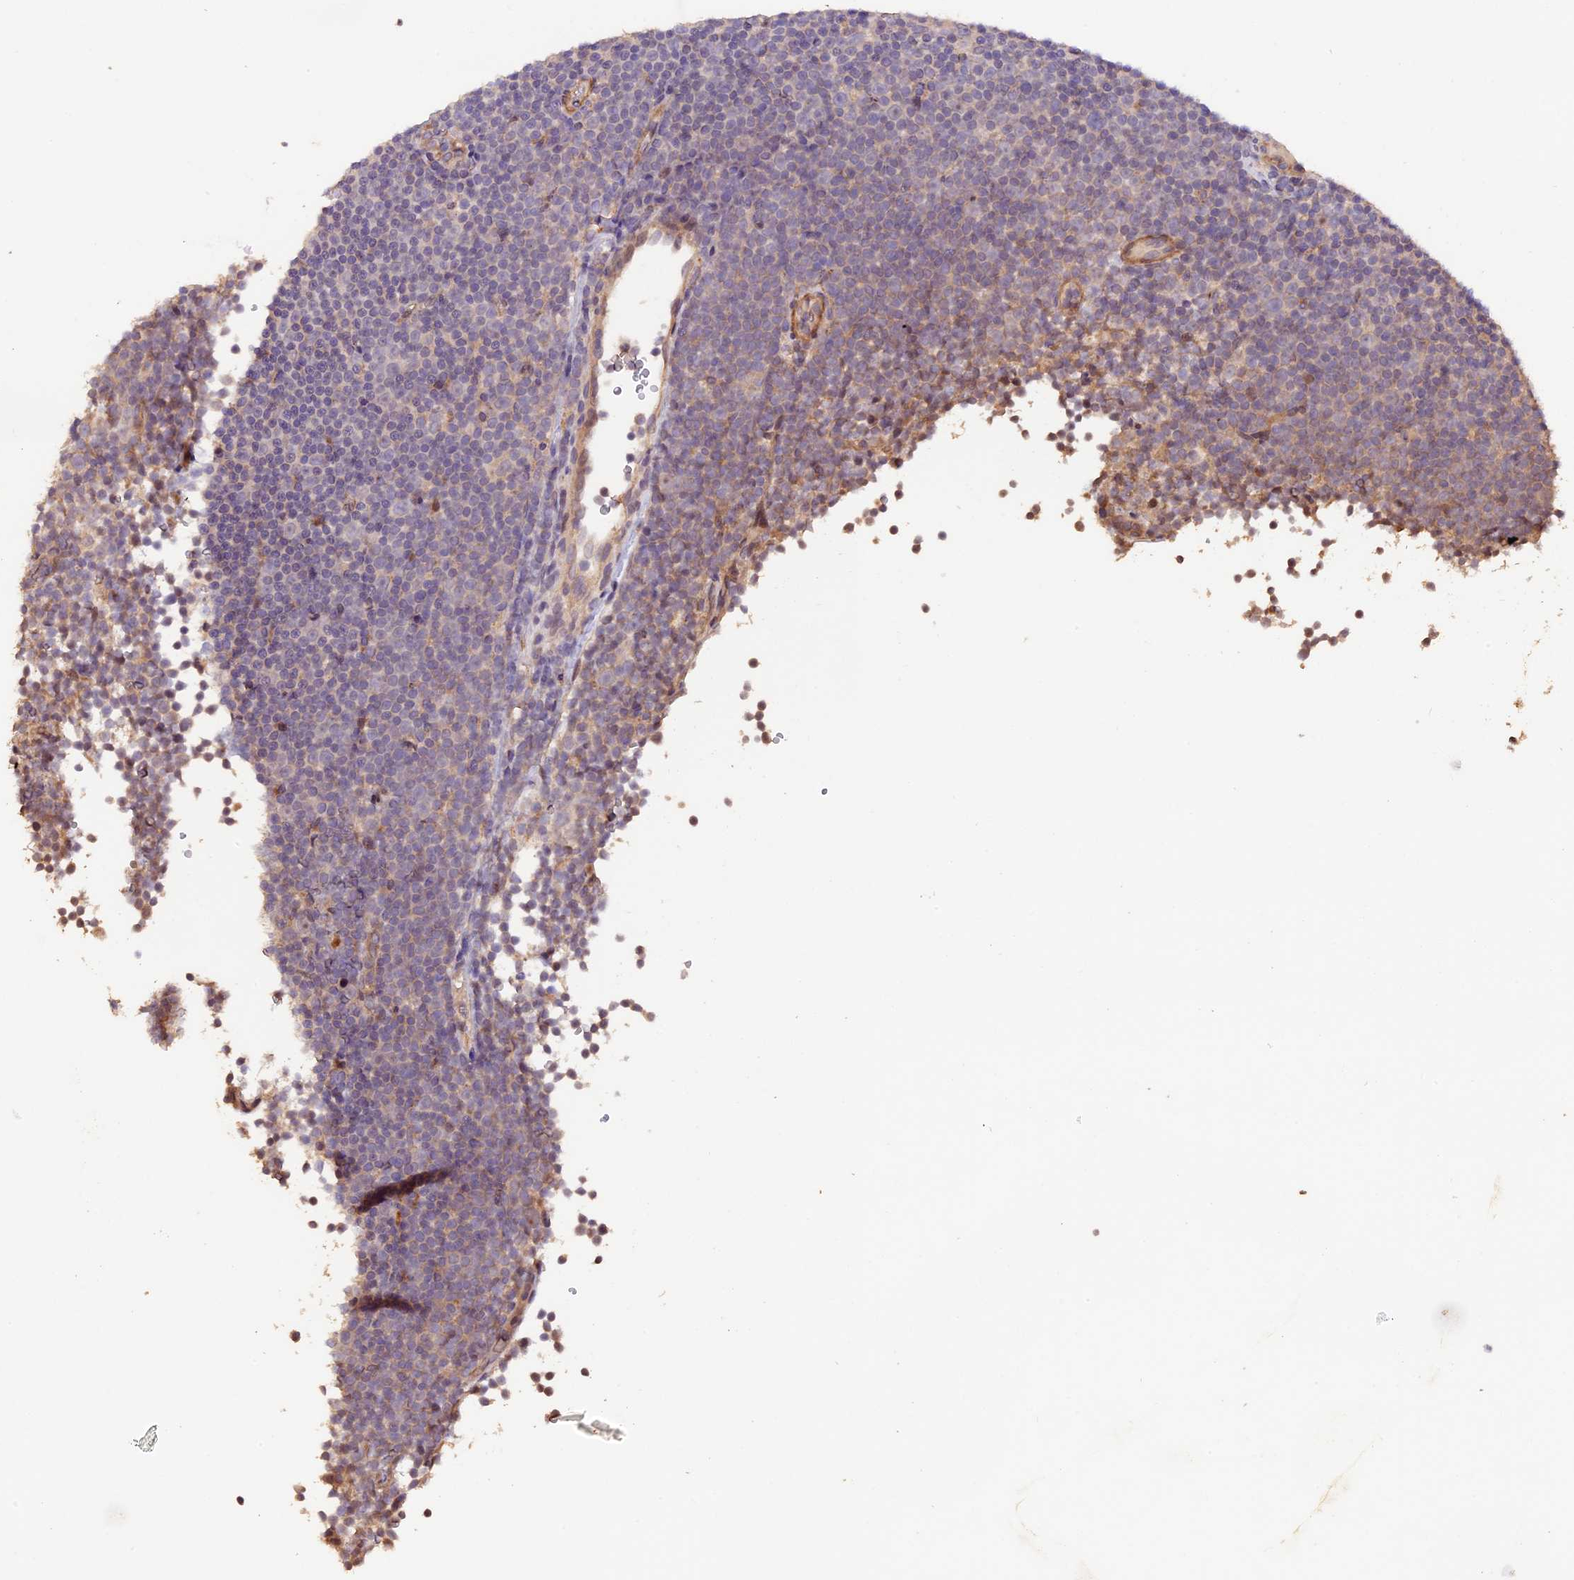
{"staining": {"intensity": "negative", "quantity": "none", "location": "none"}, "tissue": "lymphoma", "cell_type": "Tumor cells", "image_type": "cancer", "snomed": [{"axis": "morphology", "description": "Malignant lymphoma, non-Hodgkin's type, Low grade"}, {"axis": "topography", "description": "Lymph node"}], "caption": "Tumor cells are negative for protein expression in human lymphoma.", "gene": "GNB5", "patient": {"sex": "female", "age": 67}}